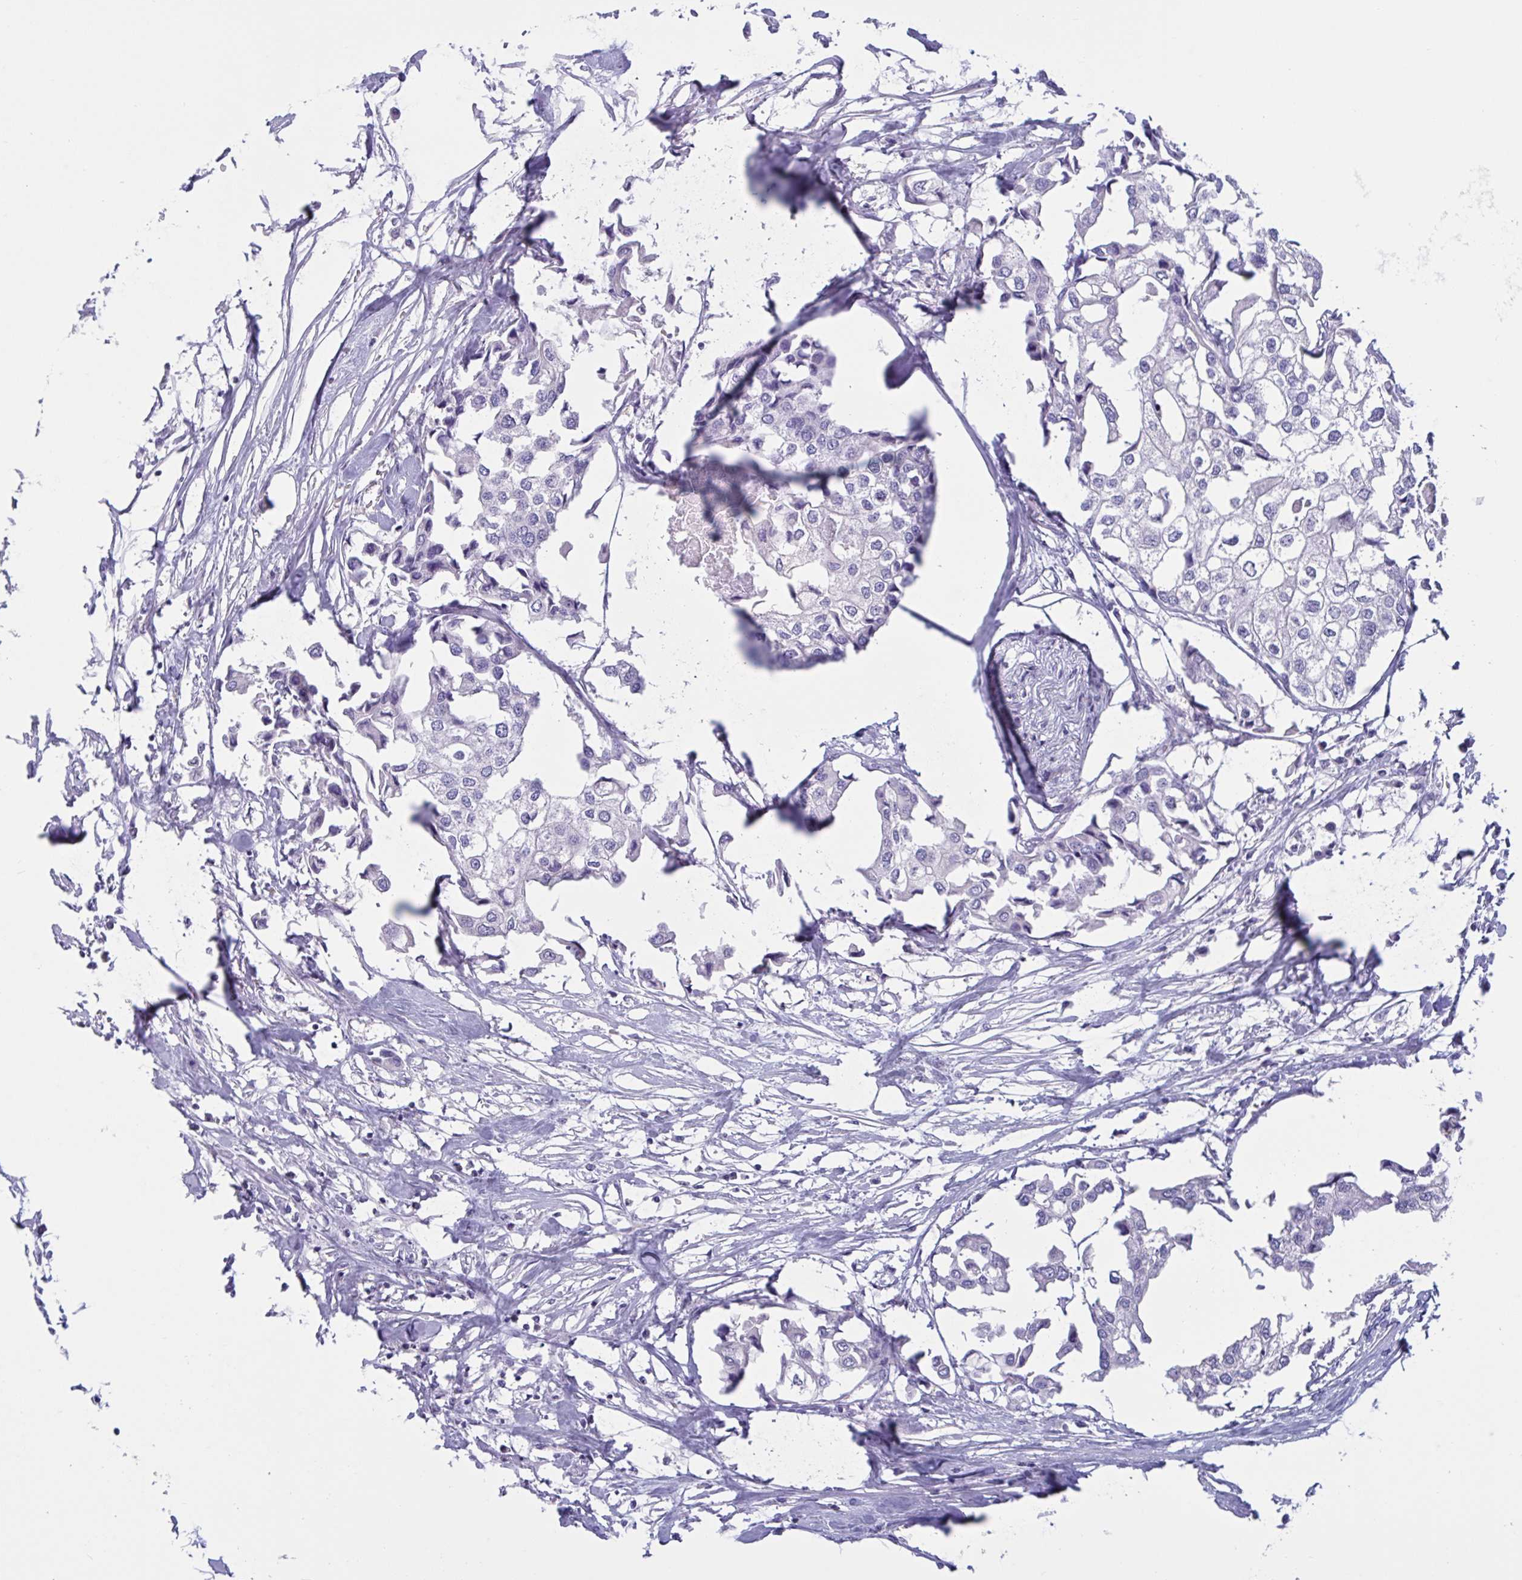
{"staining": {"intensity": "negative", "quantity": "none", "location": "none"}, "tissue": "urothelial cancer", "cell_type": "Tumor cells", "image_type": "cancer", "snomed": [{"axis": "morphology", "description": "Urothelial carcinoma, High grade"}, {"axis": "topography", "description": "Urinary bladder"}], "caption": "This is a image of immunohistochemistry staining of urothelial carcinoma (high-grade), which shows no staining in tumor cells. The staining is performed using DAB (3,3'-diaminobenzidine) brown chromogen with nuclei counter-stained in using hematoxylin.", "gene": "RPL22L1", "patient": {"sex": "male", "age": 64}}